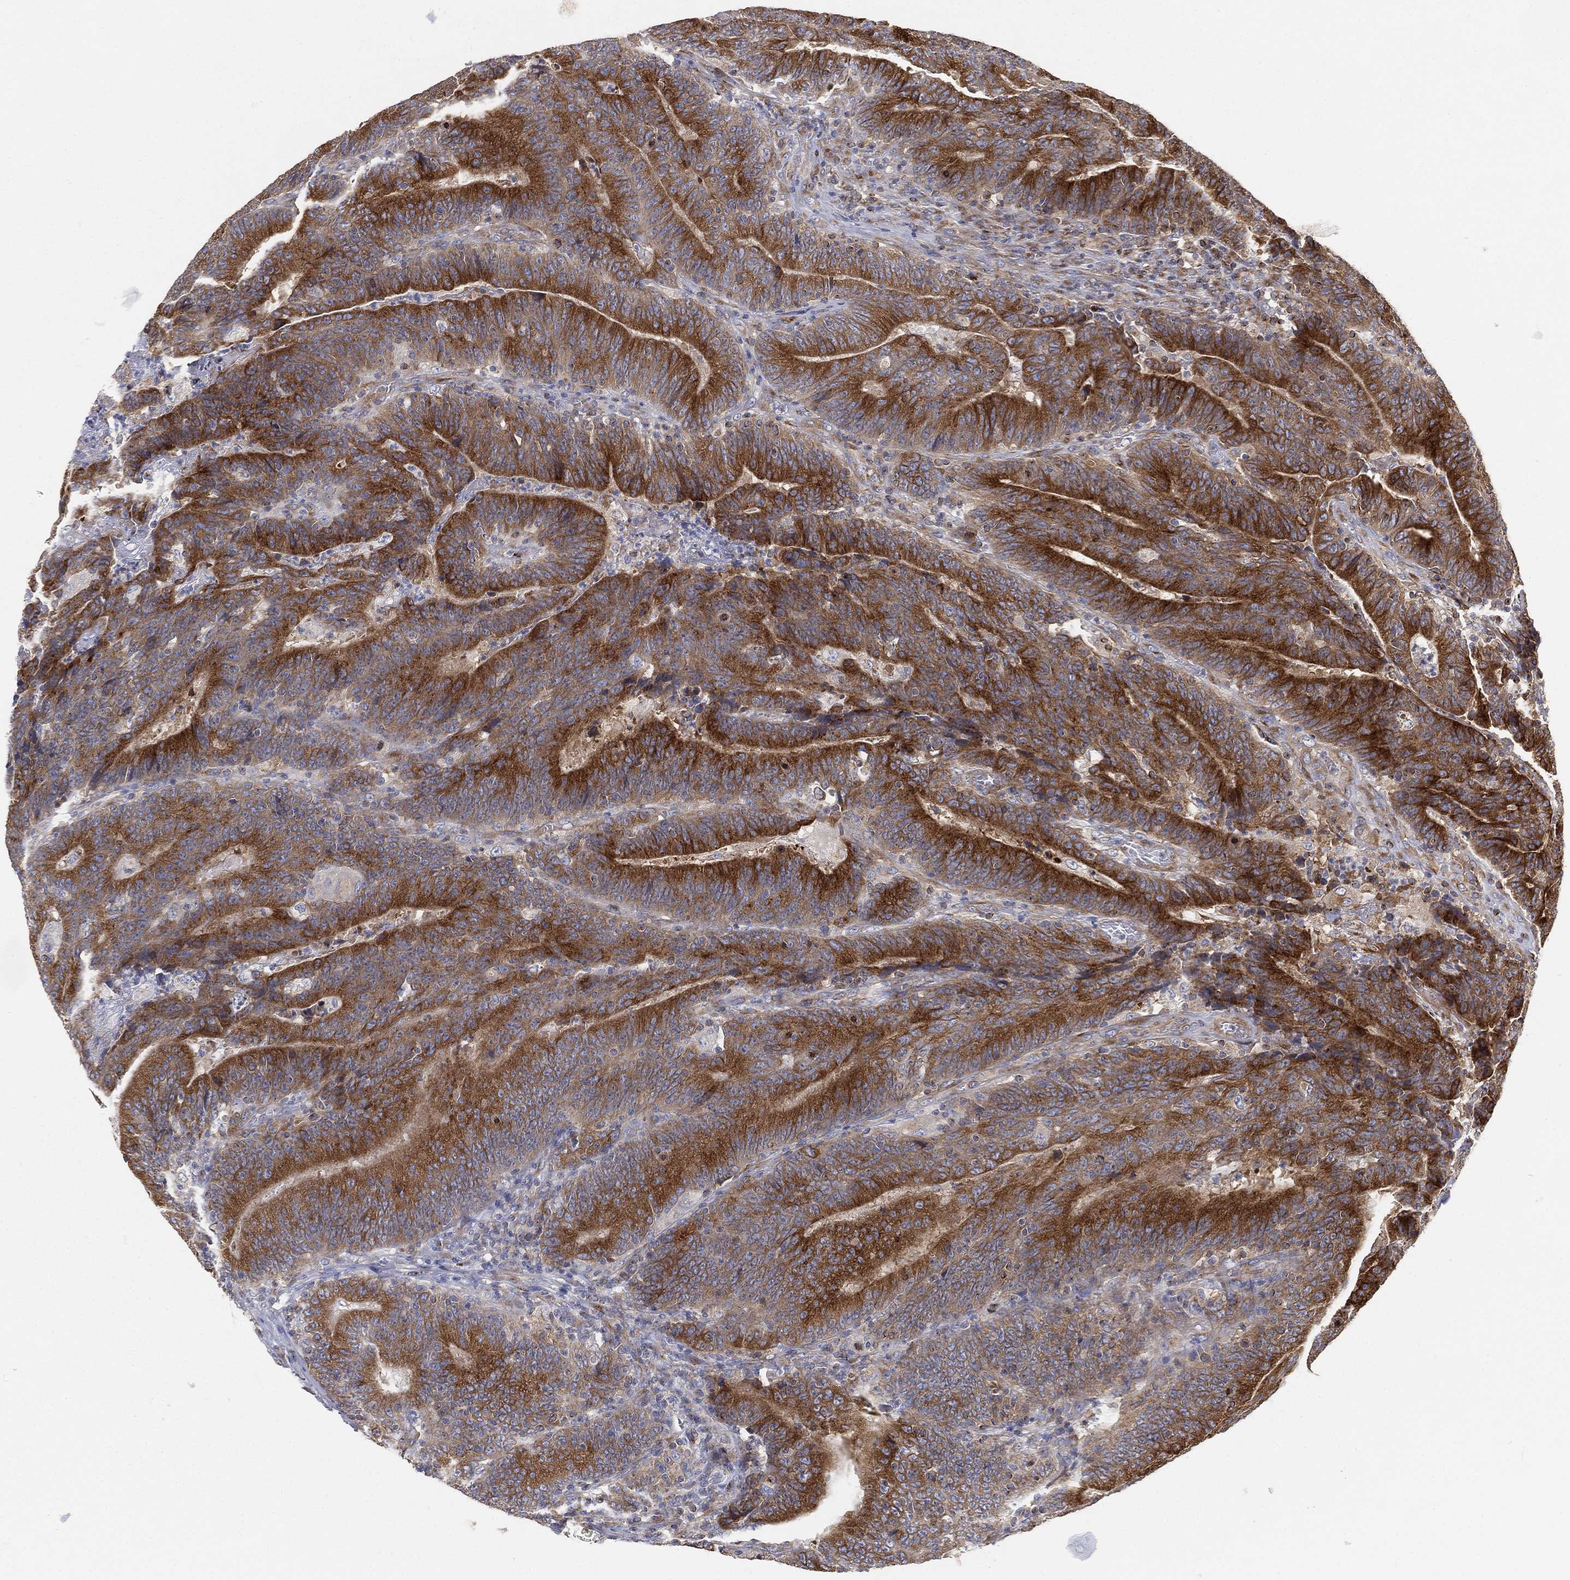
{"staining": {"intensity": "strong", "quantity": ">75%", "location": "cytoplasmic/membranous"}, "tissue": "colorectal cancer", "cell_type": "Tumor cells", "image_type": "cancer", "snomed": [{"axis": "morphology", "description": "Adenocarcinoma, NOS"}, {"axis": "topography", "description": "Colon"}], "caption": "High-magnification brightfield microscopy of colorectal adenocarcinoma stained with DAB (brown) and counterstained with hematoxylin (blue). tumor cells exhibit strong cytoplasmic/membranous positivity is appreciated in about>75% of cells. (brown staining indicates protein expression, while blue staining denotes nuclei).", "gene": "TMEM25", "patient": {"sex": "female", "age": 75}}